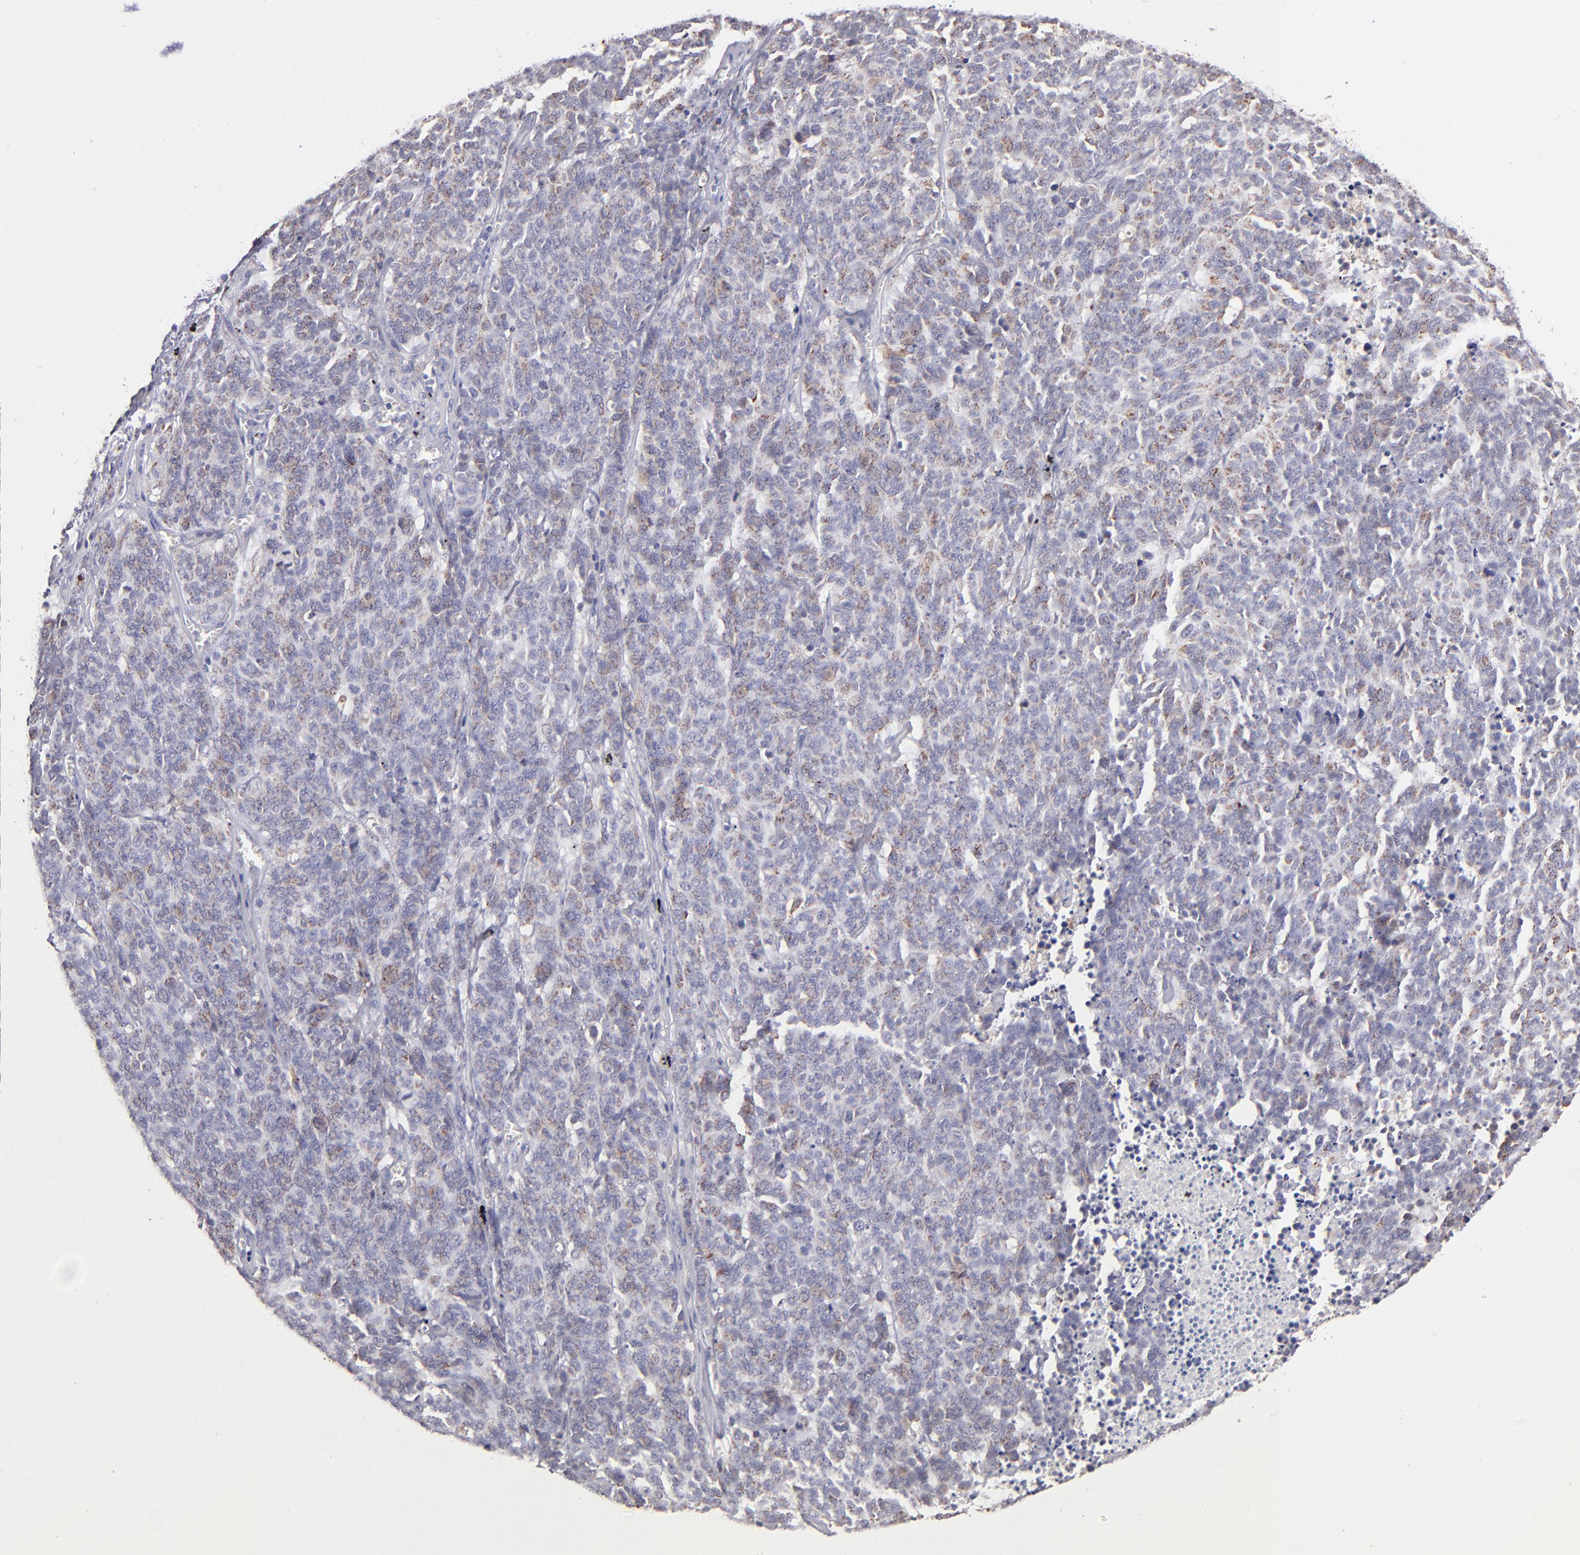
{"staining": {"intensity": "weak", "quantity": "25%-75%", "location": "cytoplasmic/membranous"}, "tissue": "lung cancer", "cell_type": "Tumor cells", "image_type": "cancer", "snomed": [{"axis": "morphology", "description": "Neoplasm, malignant, NOS"}, {"axis": "topography", "description": "Lung"}], "caption": "An IHC histopathology image of neoplastic tissue is shown. Protein staining in brown highlights weak cytoplasmic/membranous positivity in malignant neoplasm (lung) within tumor cells.", "gene": "GLDC", "patient": {"sex": "female", "age": 58}}